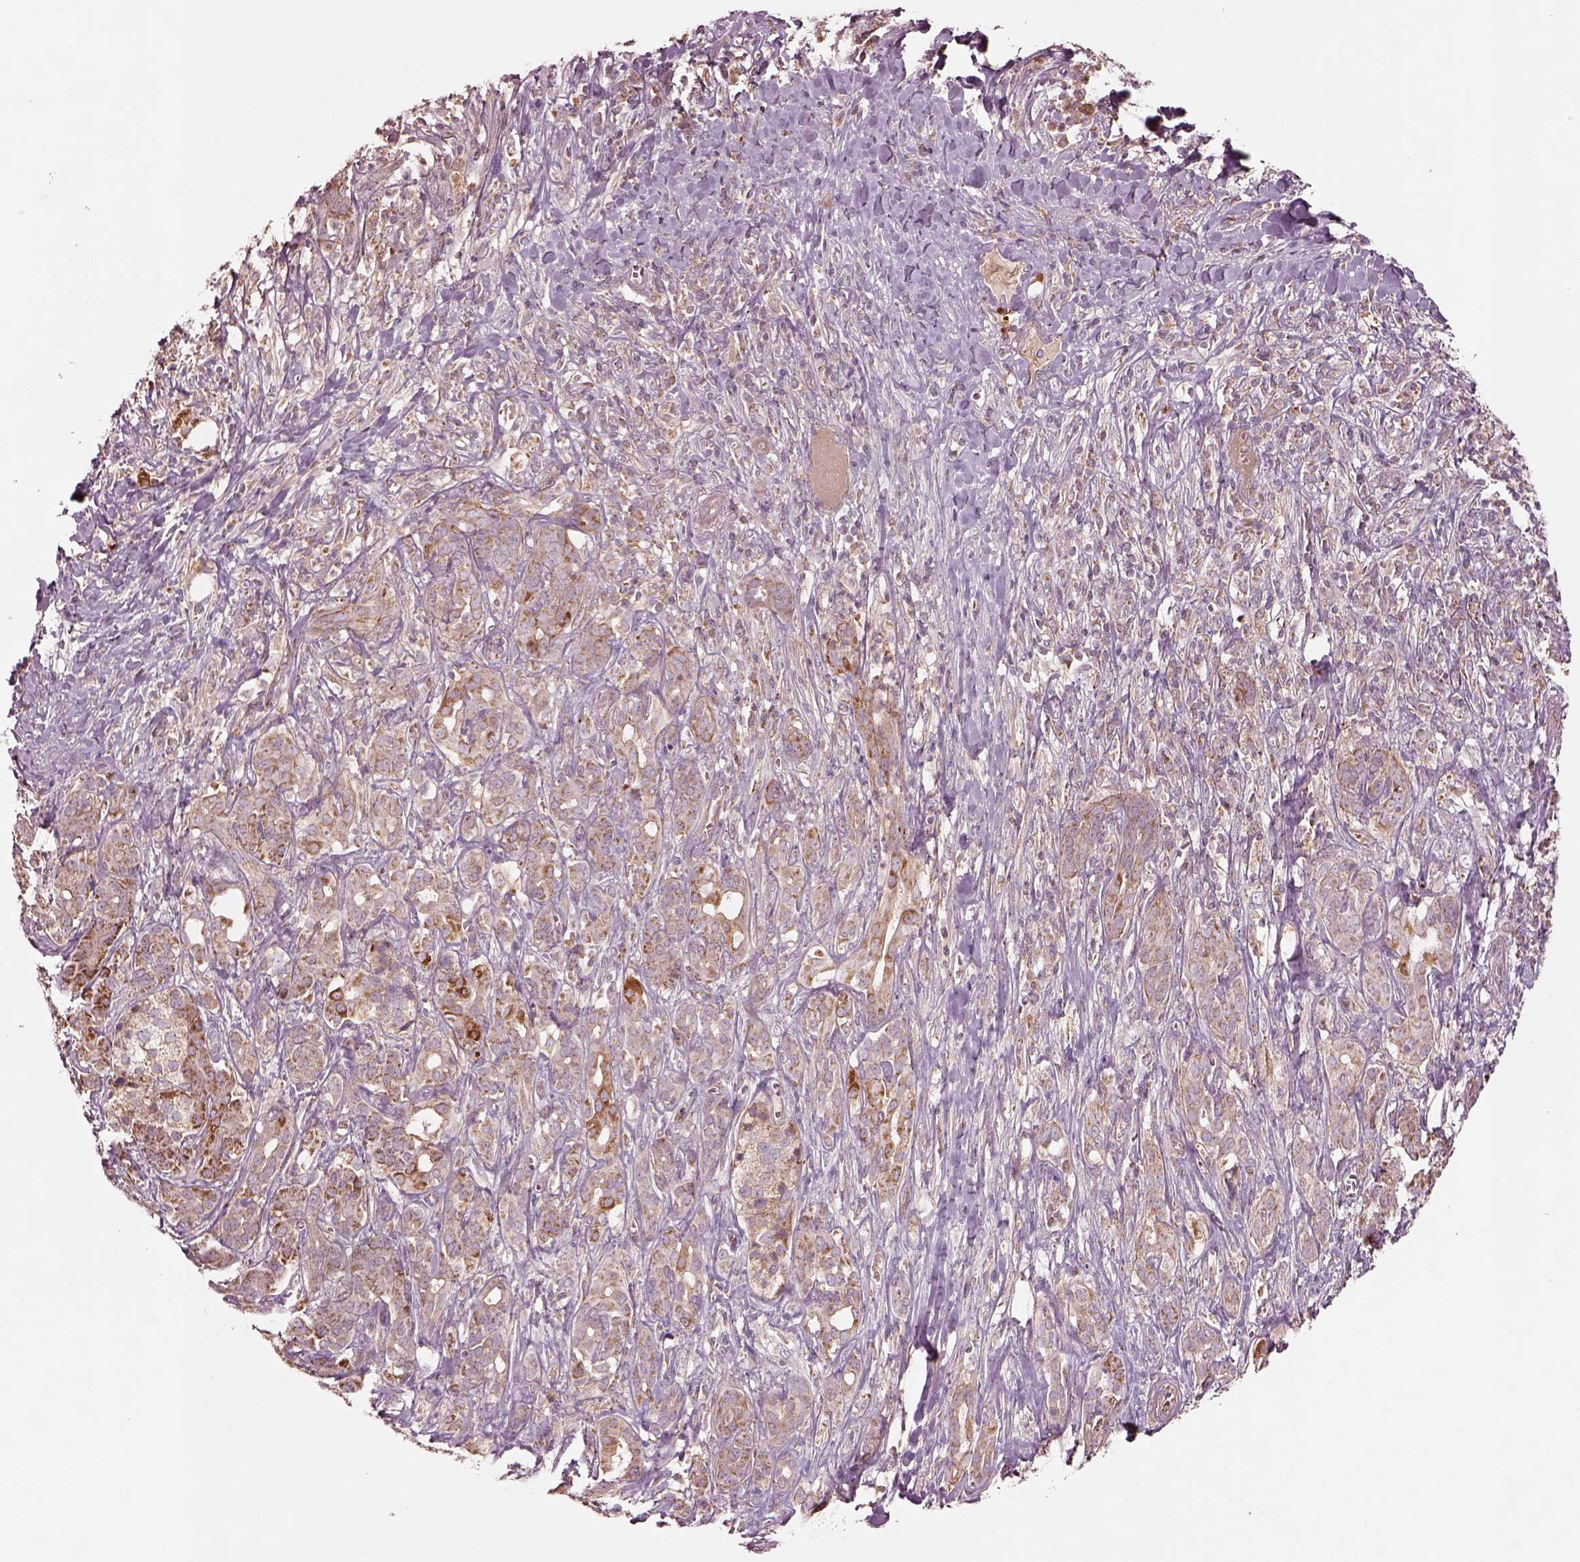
{"staining": {"intensity": "moderate", "quantity": ">75%", "location": "cytoplasmic/membranous"}, "tissue": "pancreatic cancer", "cell_type": "Tumor cells", "image_type": "cancer", "snomed": [{"axis": "morphology", "description": "Adenocarcinoma, NOS"}, {"axis": "topography", "description": "Pancreas"}], "caption": "Protein expression analysis of pancreatic cancer (adenocarcinoma) displays moderate cytoplasmic/membranous expression in approximately >75% of tumor cells. (Stains: DAB (3,3'-diaminobenzidine) in brown, nuclei in blue, Microscopy: brightfield microscopy at high magnification).", "gene": "SLC25A5", "patient": {"sex": "male", "age": 61}}